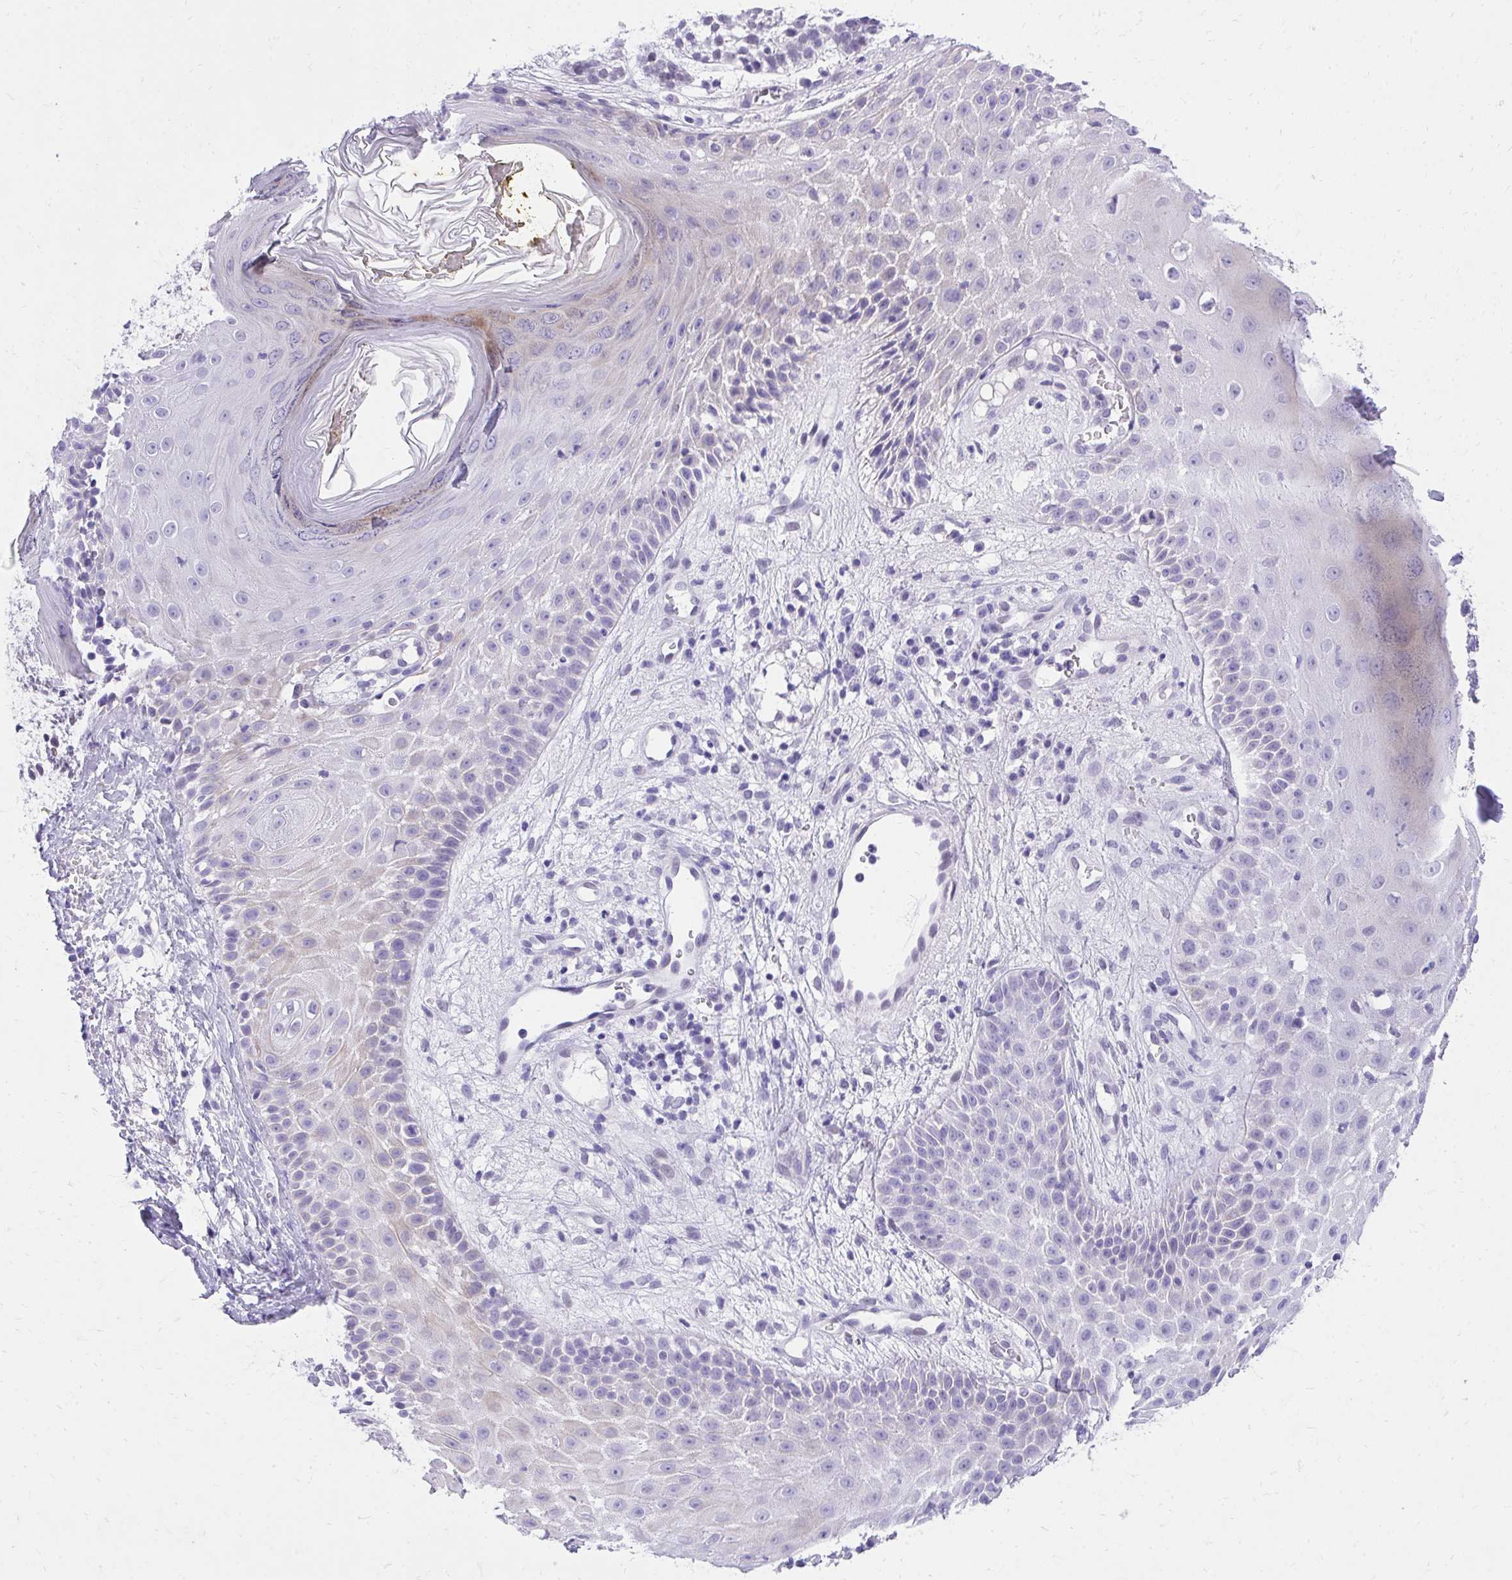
{"staining": {"intensity": "weak", "quantity": "<25%", "location": "nuclear"}, "tissue": "skin cancer", "cell_type": "Tumor cells", "image_type": "cancer", "snomed": [{"axis": "morphology", "description": "Basal cell carcinoma"}, {"axis": "topography", "description": "Skin"}, {"axis": "topography", "description": "Skin of scalp"}], "caption": "An image of human skin cancer (basal cell carcinoma) is negative for staining in tumor cells. (Immunohistochemistry, brightfield microscopy, high magnification).", "gene": "KLK1", "patient": {"sex": "female", "age": 45}}